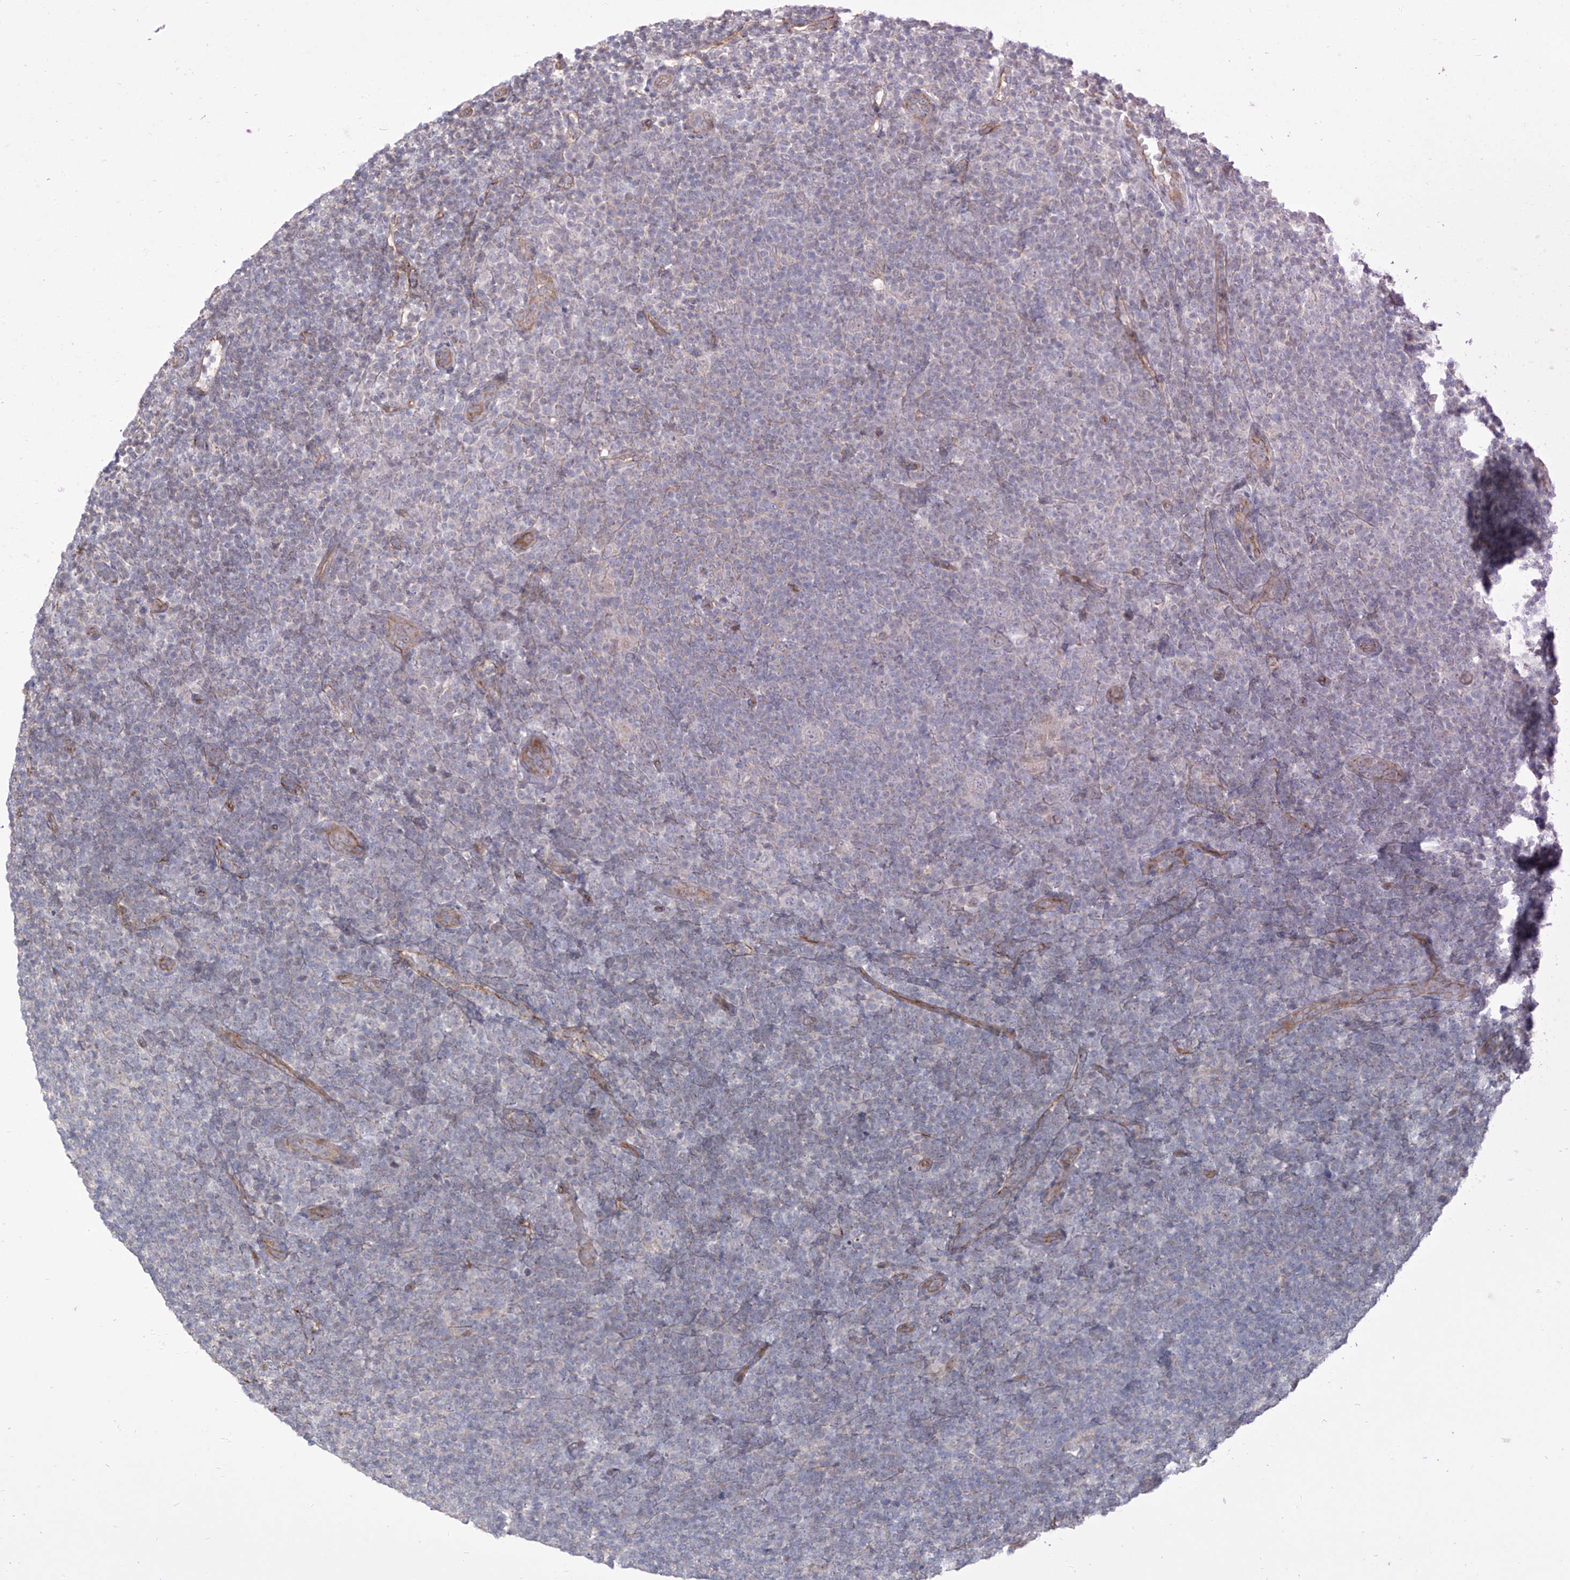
{"staining": {"intensity": "negative", "quantity": "none", "location": "none"}, "tissue": "lymphoma", "cell_type": "Tumor cells", "image_type": "cancer", "snomed": [{"axis": "morphology", "description": "Hodgkin's disease, NOS"}, {"axis": "topography", "description": "Lymph node"}], "caption": "Immunohistochemical staining of lymphoma exhibits no significant staining in tumor cells.", "gene": "EPHX4", "patient": {"sex": "female", "age": 57}}